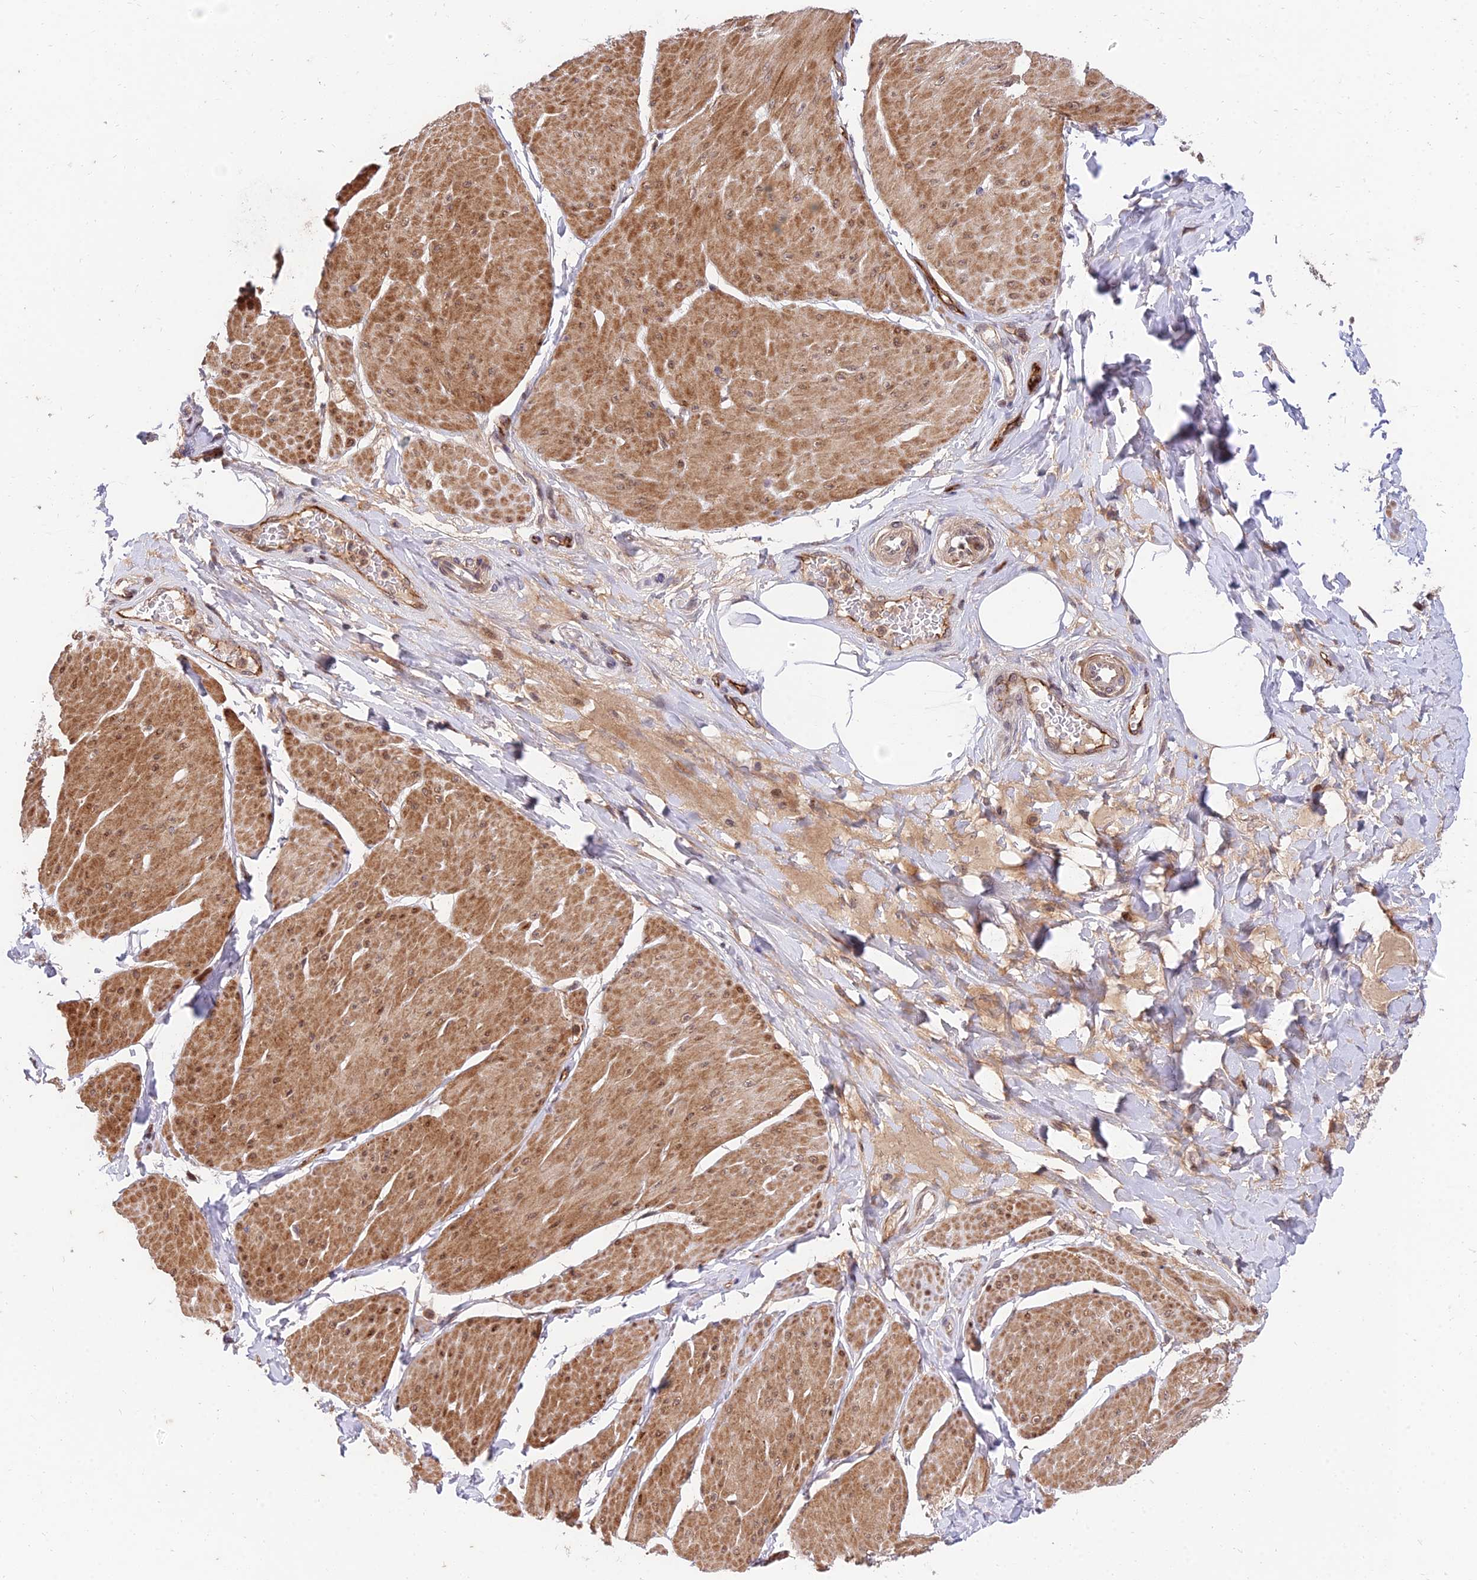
{"staining": {"intensity": "moderate", "quantity": ">75%", "location": "cytoplasmic/membranous"}, "tissue": "smooth muscle", "cell_type": "Smooth muscle cells", "image_type": "normal", "snomed": [{"axis": "morphology", "description": "Urothelial carcinoma, High grade"}, {"axis": "topography", "description": "Urinary bladder"}], "caption": "This photomicrograph demonstrates immunohistochemistry staining of normal smooth muscle, with medium moderate cytoplasmic/membranous positivity in approximately >75% of smooth muscle cells.", "gene": "ZNF85", "patient": {"sex": "male", "age": 46}}